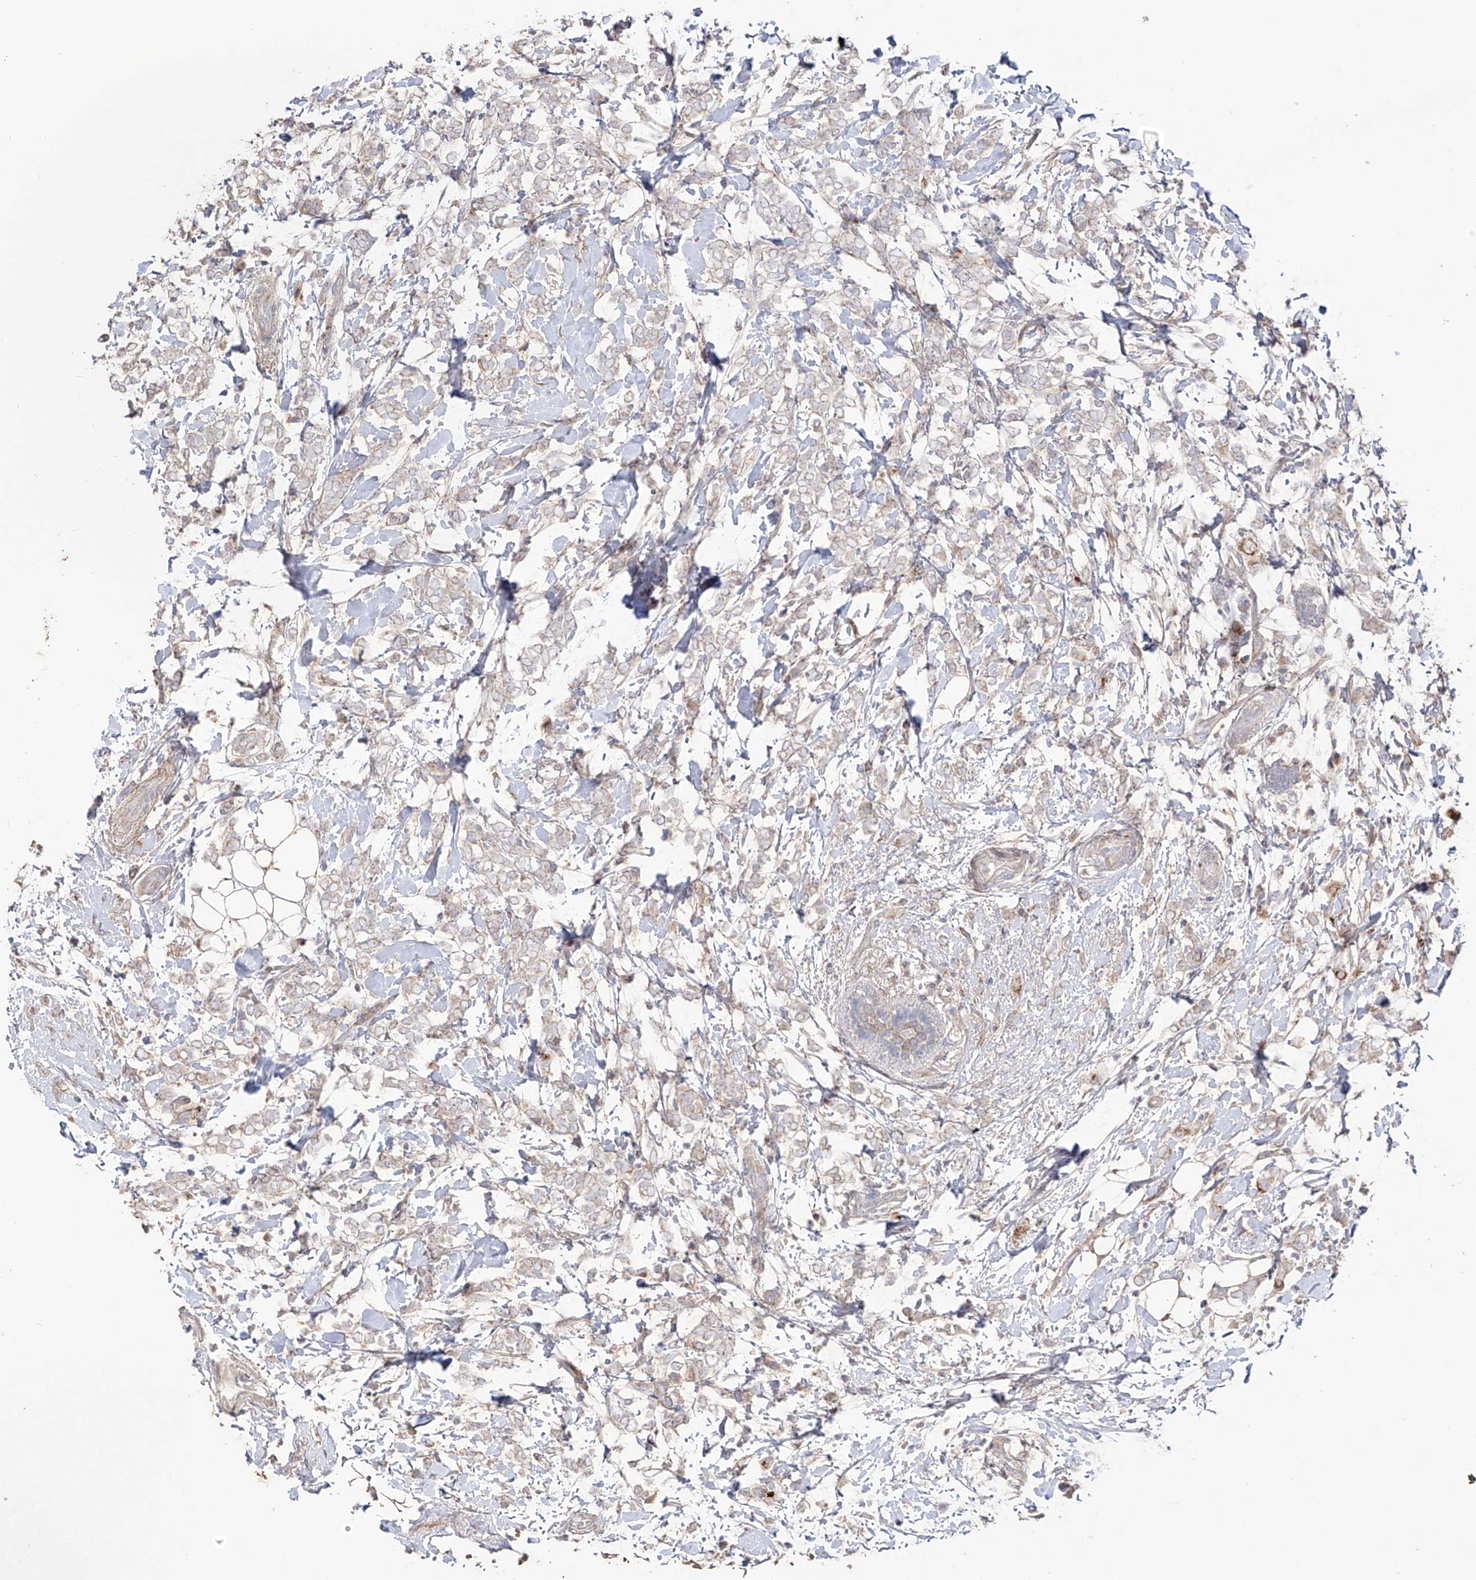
{"staining": {"intensity": "weak", "quantity": "<25%", "location": "cytoplasmic/membranous"}, "tissue": "breast cancer", "cell_type": "Tumor cells", "image_type": "cancer", "snomed": [{"axis": "morphology", "description": "Normal tissue, NOS"}, {"axis": "morphology", "description": "Lobular carcinoma"}, {"axis": "topography", "description": "Breast"}], "caption": "Tumor cells show no significant staining in lobular carcinoma (breast). Brightfield microscopy of immunohistochemistry stained with DAB (3,3'-diaminobenzidine) (brown) and hematoxylin (blue), captured at high magnification.", "gene": "YKT6", "patient": {"sex": "female", "age": 47}}